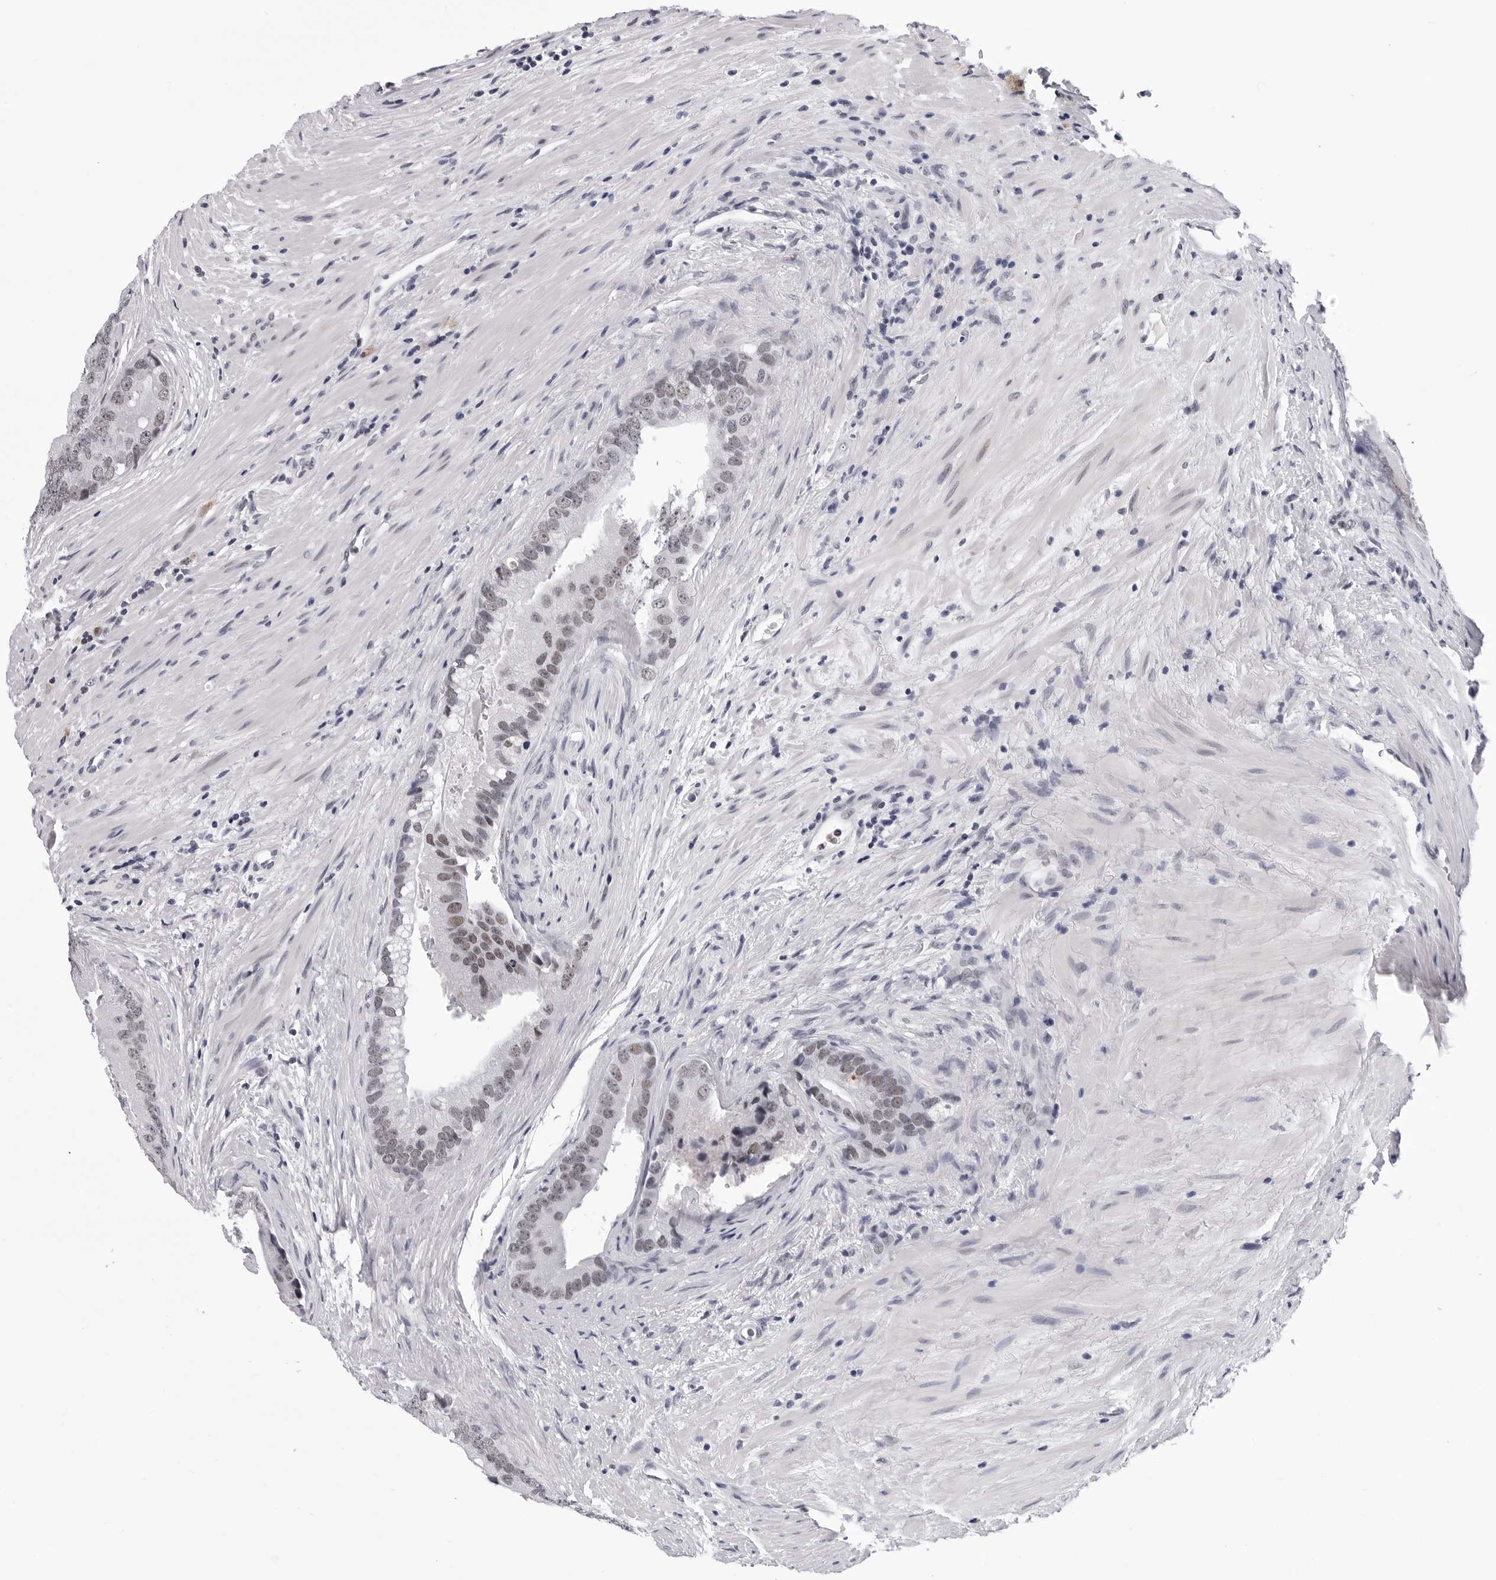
{"staining": {"intensity": "weak", "quantity": ">75%", "location": "nuclear"}, "tissue": "prostate cancer", "cell_type": "Tumor cells", "image_type": "cancer", "snomed": [{"axis": "morphology", "description": "Adenocarcinoma, High grade"}, {"axis": "topography", "description": "Prostate"}], "caption": "Immunohistochemistry (IHC) (DAB) staining of prostate adenocarcinoma (high-grade) reveals weak nuclear protein positivity in about >75% of tumor cells.", "gene": "SF3B4", "patient": {"sex": "male", "age": 70}}